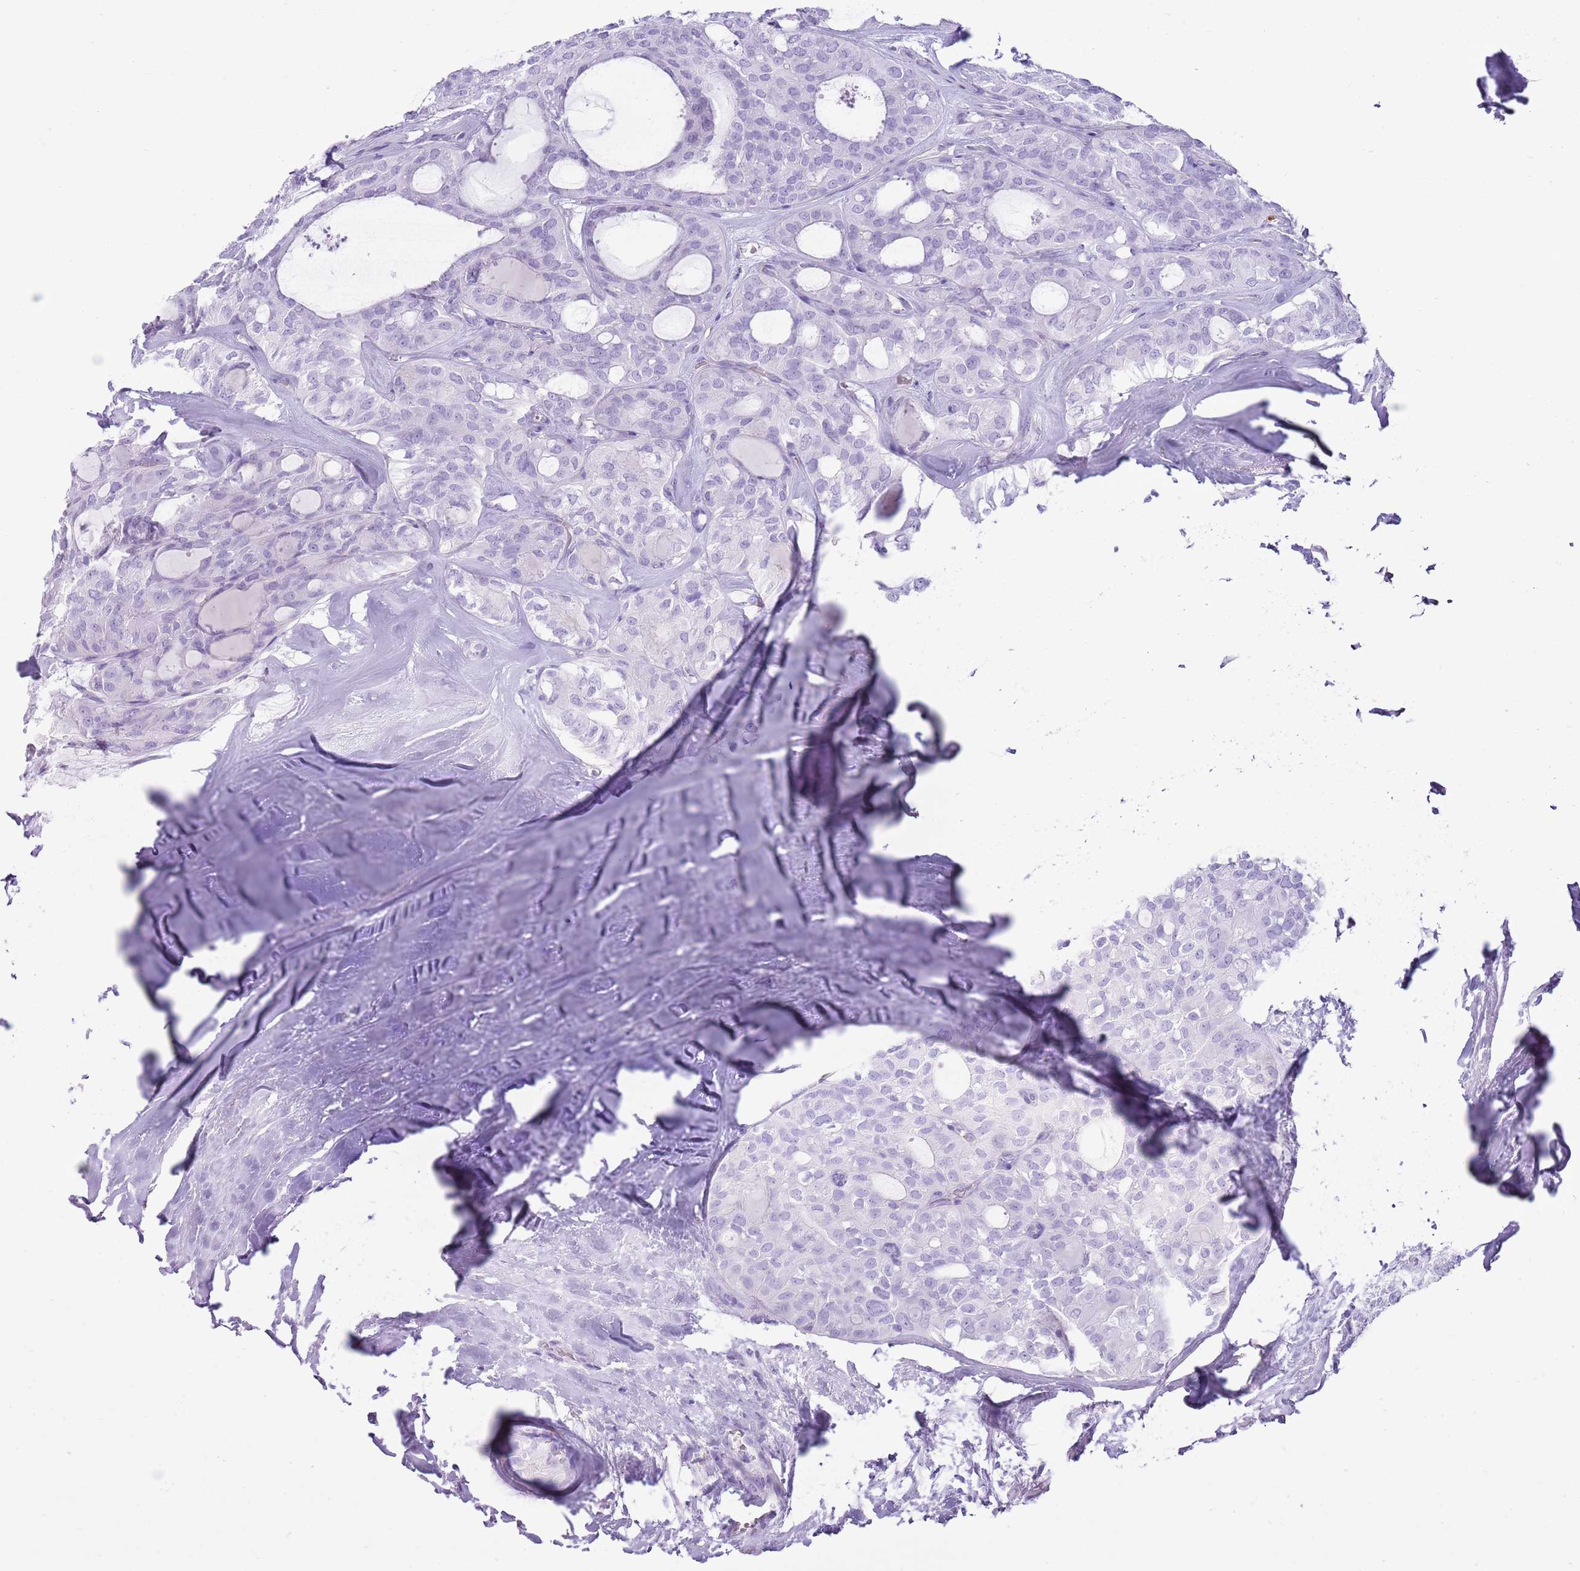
{"staining": {"intensity": "negative", "quantity": "none", "location": "none"}, "tissue": "thyroid cancer", "cell_type": "Tumor cells", "image_type": "cancer", "snomed": [{"axis": "morphology", "description": "Follicular adenoma carcinoma, NOS"}, {"axis": "topography", "description": "Thyroid gland"}], "caption": "High magnification brightfield microscopy of thyroid follicular adenoma carcinoma stained with DAB (3,3'-diaminobenzidine) (brown) and counterstained with hematoxylin (blue): tumor cells show no significant expression.", "gene": "CD177", "patient": {"sex": "male", "age": 75}}